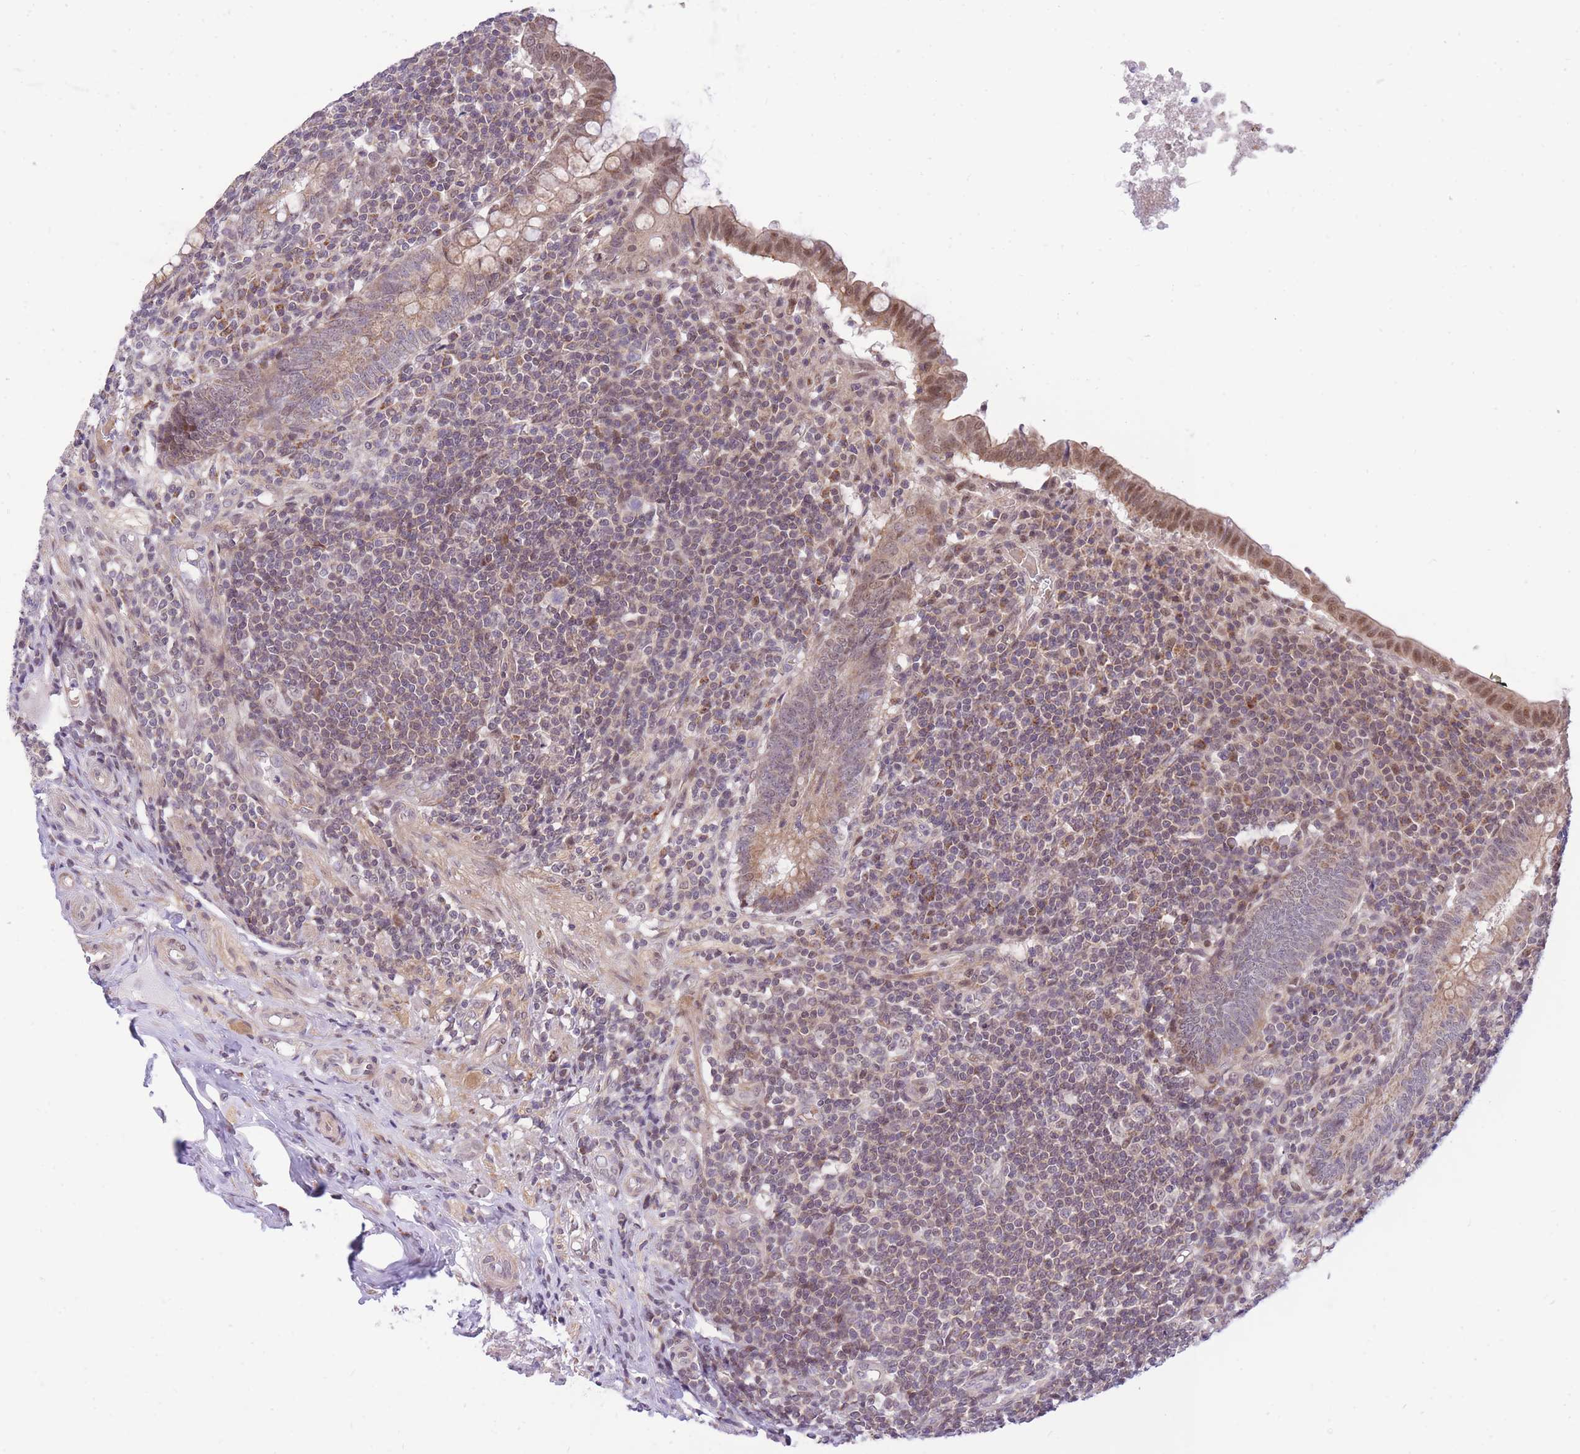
{"staining": {"intensity": "moderate", "quantity": ">75%", "location": "cytoplasmic/membranous,nuclear"}, "tissue": "appendix", "cell_type": "Glandular cells", "image_type": "normal", "snomed": [{"axis": "morphology", "description": "Normal tissue, NOS"}, {"axis": "topography", "description": "Appendix"}], "caption": "This image reveals immunohistochemistry (IHC) staining of unremarkable appendix, with medium moderate cytoplasmic/membranous,nuclear positivity in about >75% of glandular cells.", "gene": "MINDY2", "patient": {"sex": "male", "age": 83}}